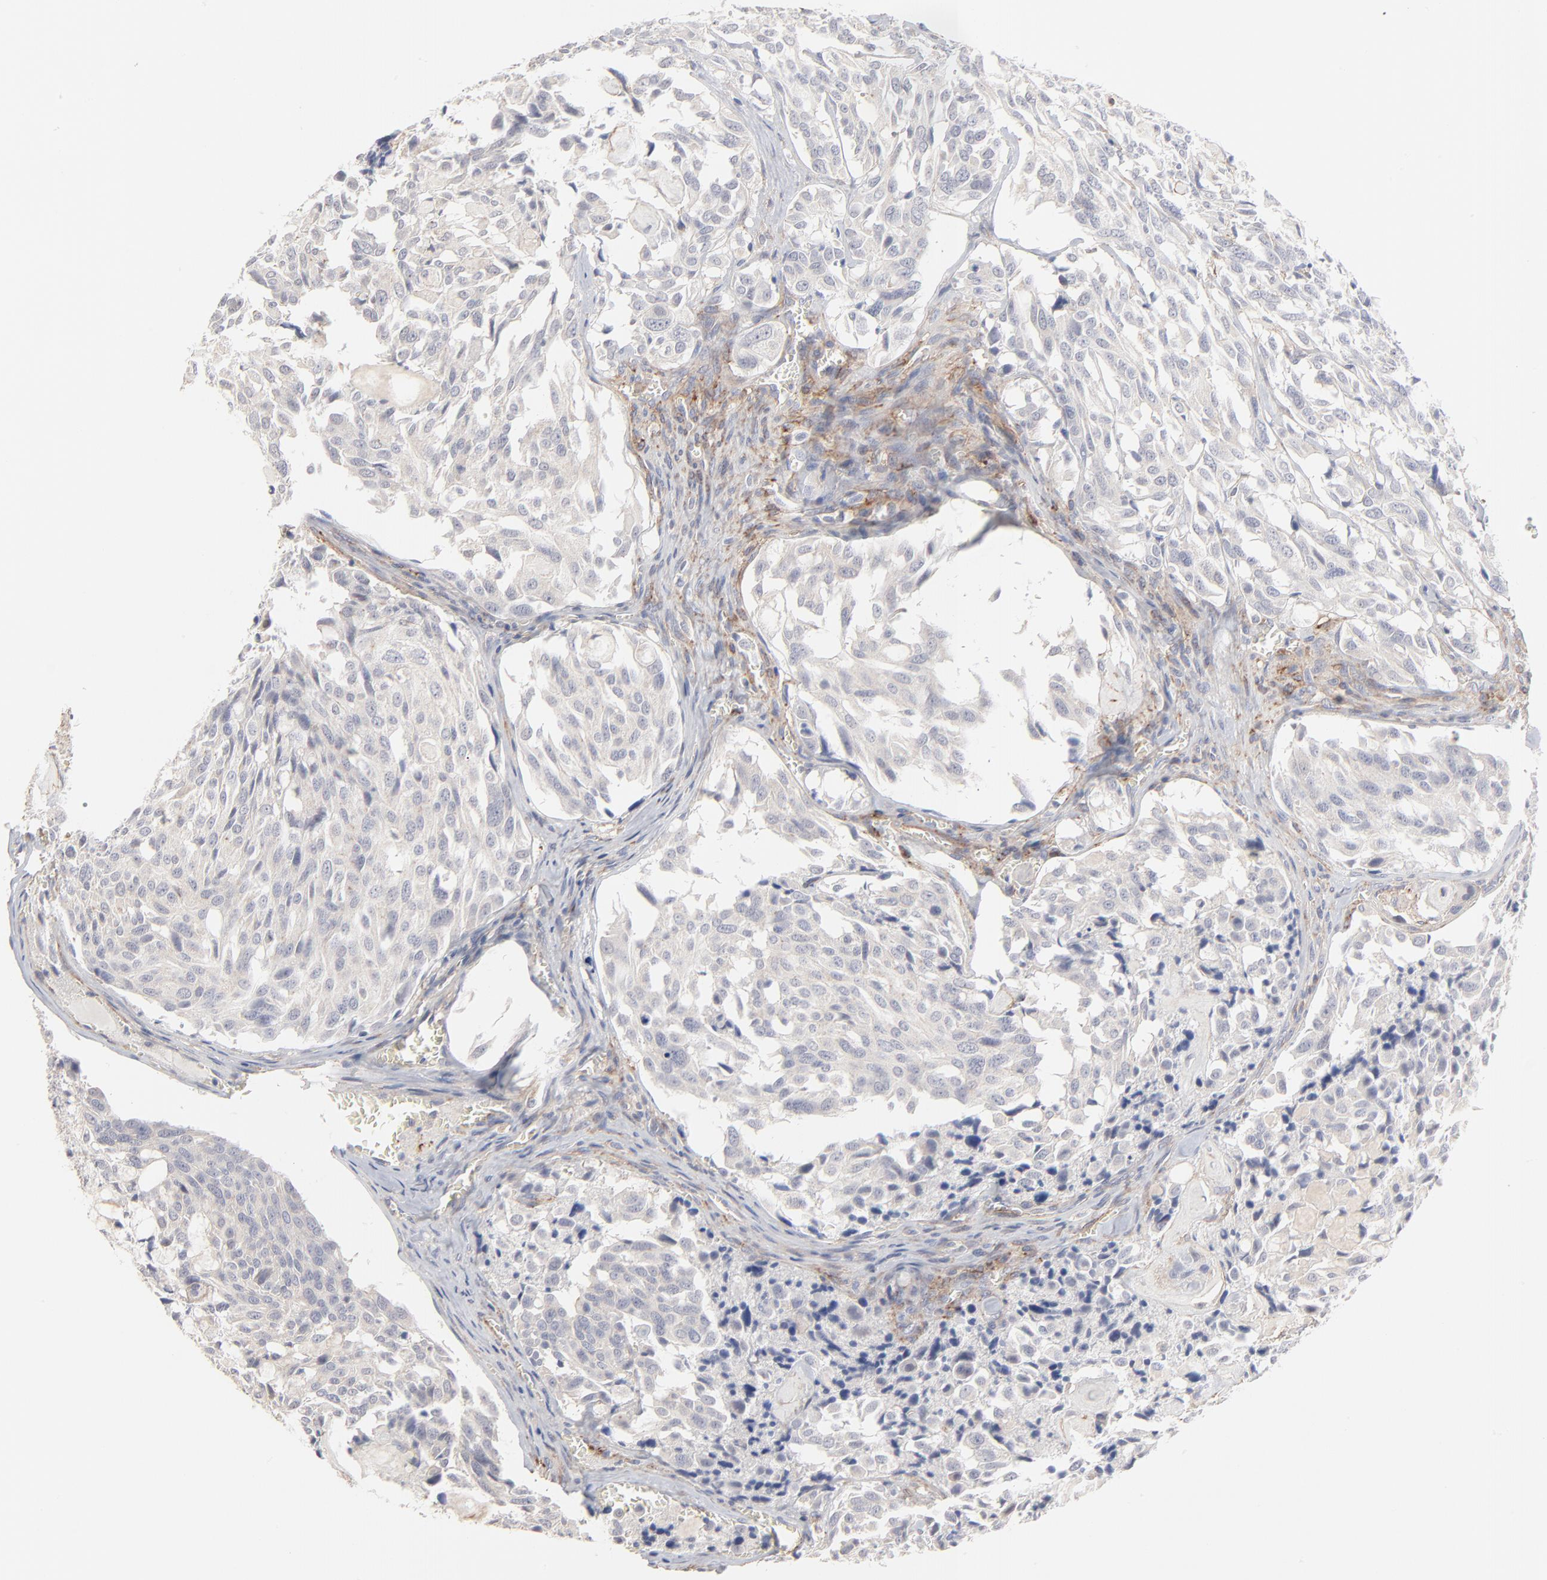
{"staining": {"intensity": "negative", "quantity": "none", "location": "none"}, "tissue": "thyroid cancer", "cell_type": "Tumor cells", "image_type": "cancer", "snomed": [{"axis": "morphology", "description": "Carcinoma, NOS"}, {"axis": "morphology", "description": "Carcinoid, malignant, NOS"}, {"axis": "topography", "description": "Thyroid gland"}], "caption": "High power microscopy image of an IHC micrograph of malignant carcinoid (thyroid), revealing no significant expression in tumor cells.", "gene": "SLC16A1", "patient": {"sex": "male", "age": 33}}